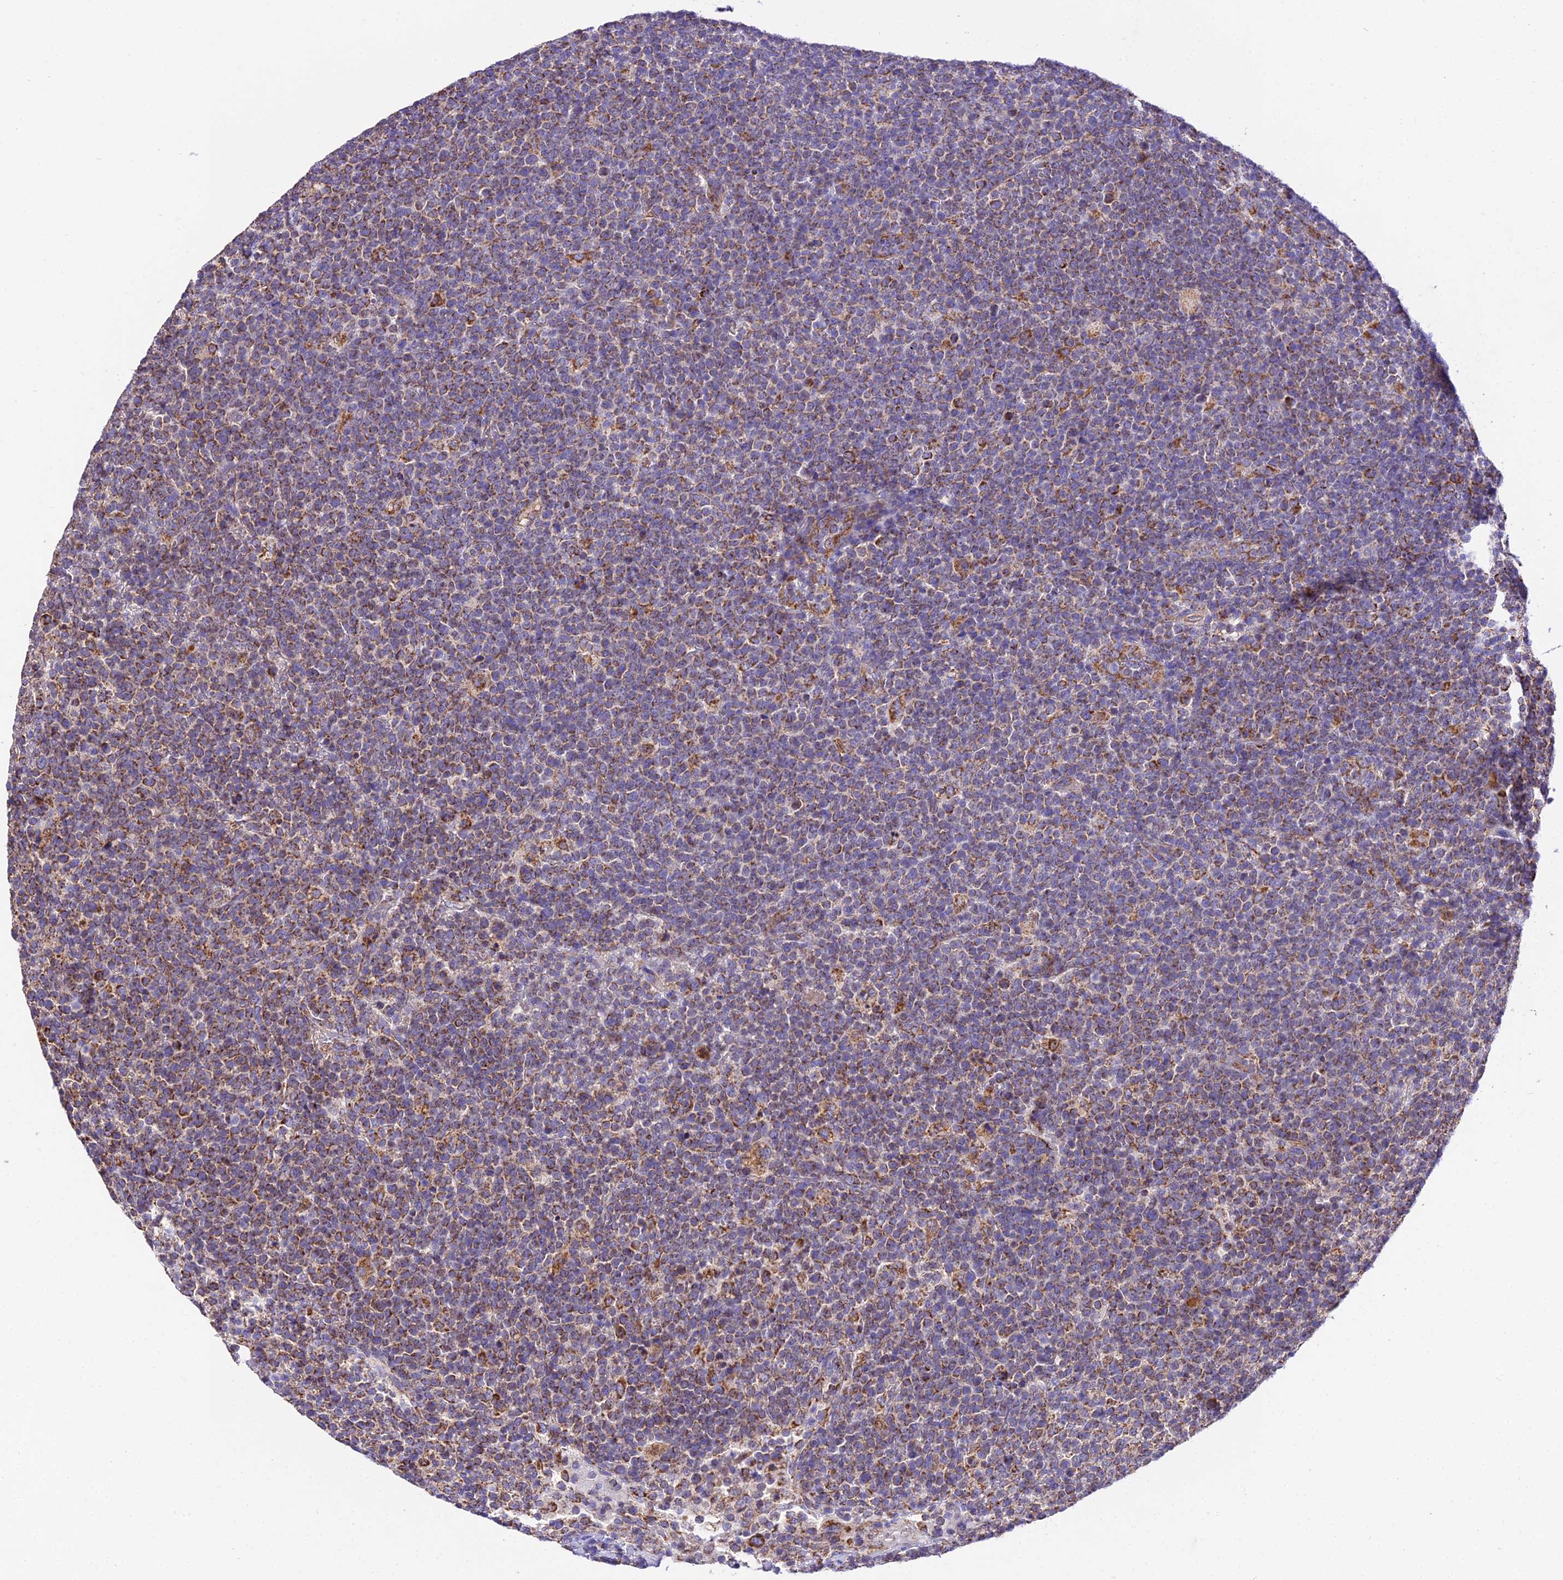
{"staining": {"intensity": "moderate", "quantity": ">75%", "location": "cytoplasmic/membranous"}, "tissue": "lymphoma", "cell_type": "Tumor cells", "image_type": "cancer", "snomed": [{"axis": "morphology", "description": "Malignant lymphoma, non-Hodgkin's type, High grade"}, {"axis": "topography", "description": "Lymph node"}], "caption": "Tumor cells demonstrate moderate cytoplasmic/membranous staining in about >75% of cells in lymphoma.", "gene": "OCIAD1", "patient": {"sex": "male", "age": 61}}